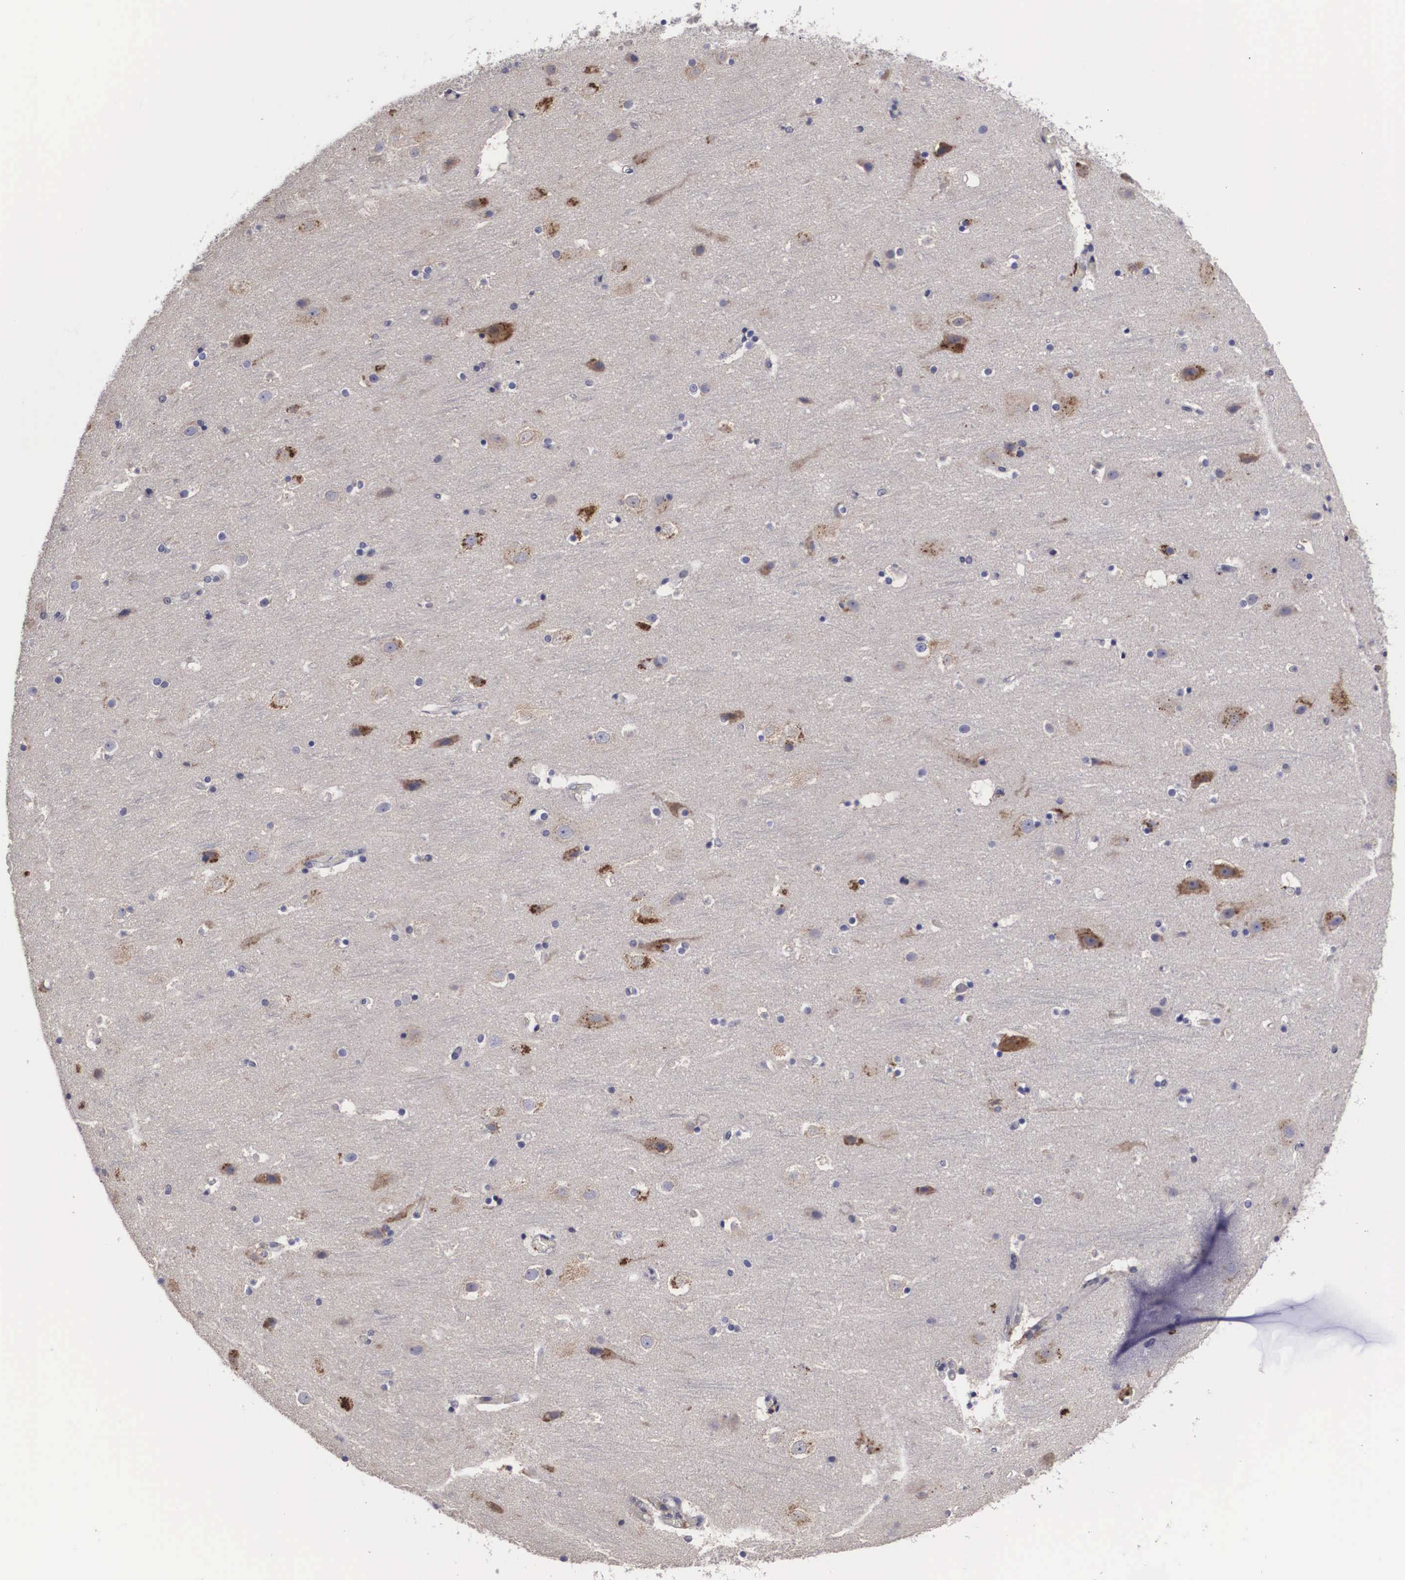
{"staining": {"intensity": "negative", "quantity": "none", "location": "none"}, "tissue": "cerebral cortex", "cell_type": "Endothelial cells", "image_type": "normal", "snomed": [{"axis": "morphology", "description": "Normal tissue, NOS"}, {"axis": "topography", "description": "Cerebral cortex"}], "caption": "This is an IHC photomicrograph of normal cerebral cortex. There is no staining in endothelial cells.", "gene": "CRELD2", "patient": {"sex": "male", "age": 45}}